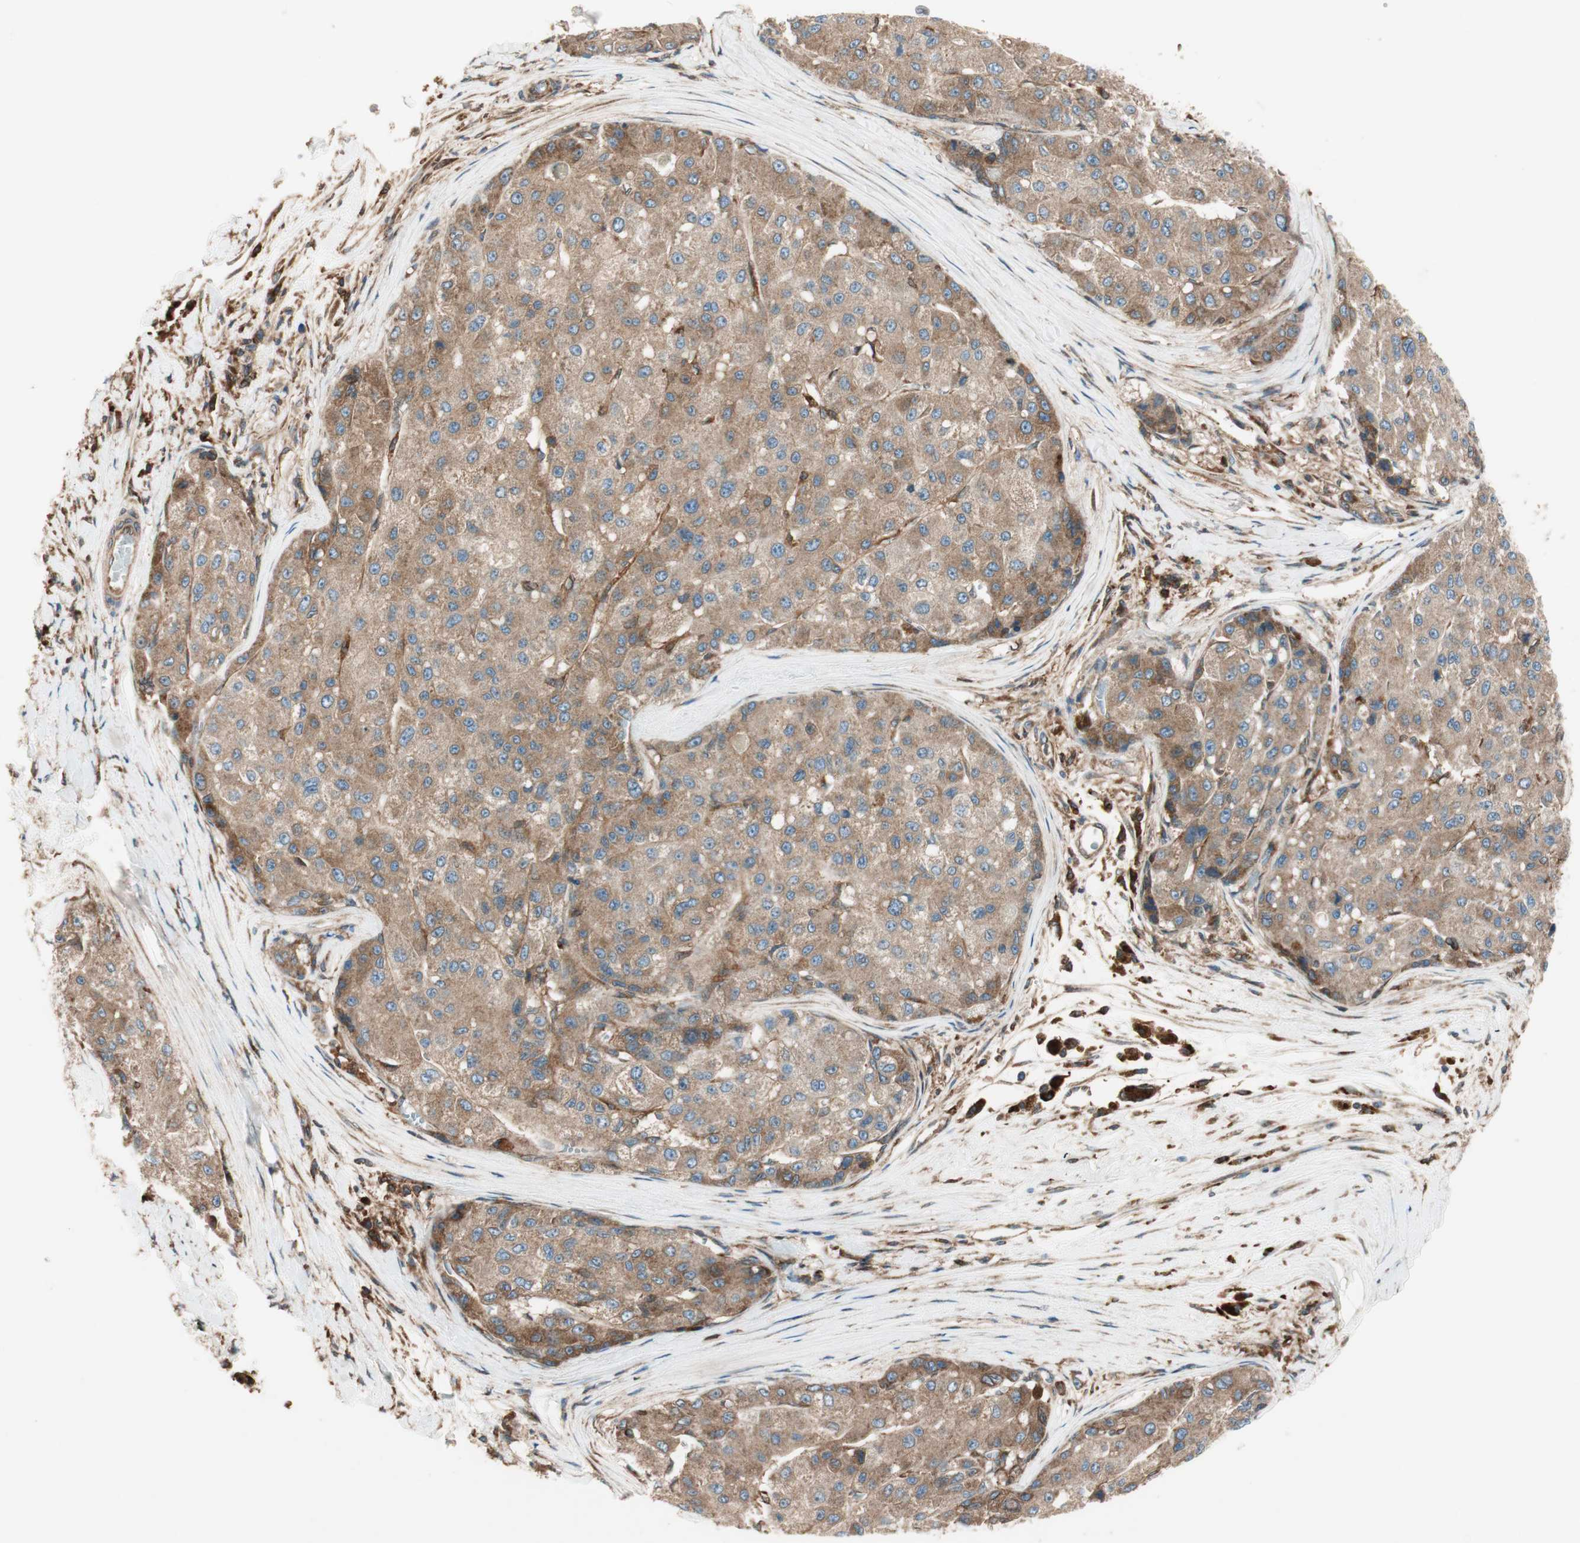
{"staining": {"intensity": "moderate", "quantity": ">75%", "location": "cytoplasmic/membranous"}, "tissue": "liver cancer", "cell_type": "Tumor cells", "image_type": "cancer", "snomed": [{"axis": "morphology", "description": "Carcinoma, Hepatocellular, NOS"}, {"axis": "topography", "description": "Liver"}], "caption": "A brown stain labels moderate cytoplasmic/membranous expression of a protein in human hepatocellular carcinoma (liver) tumor cells.", "gene": "RAB5A", "patient": {"sex": "male", "age": 80}}